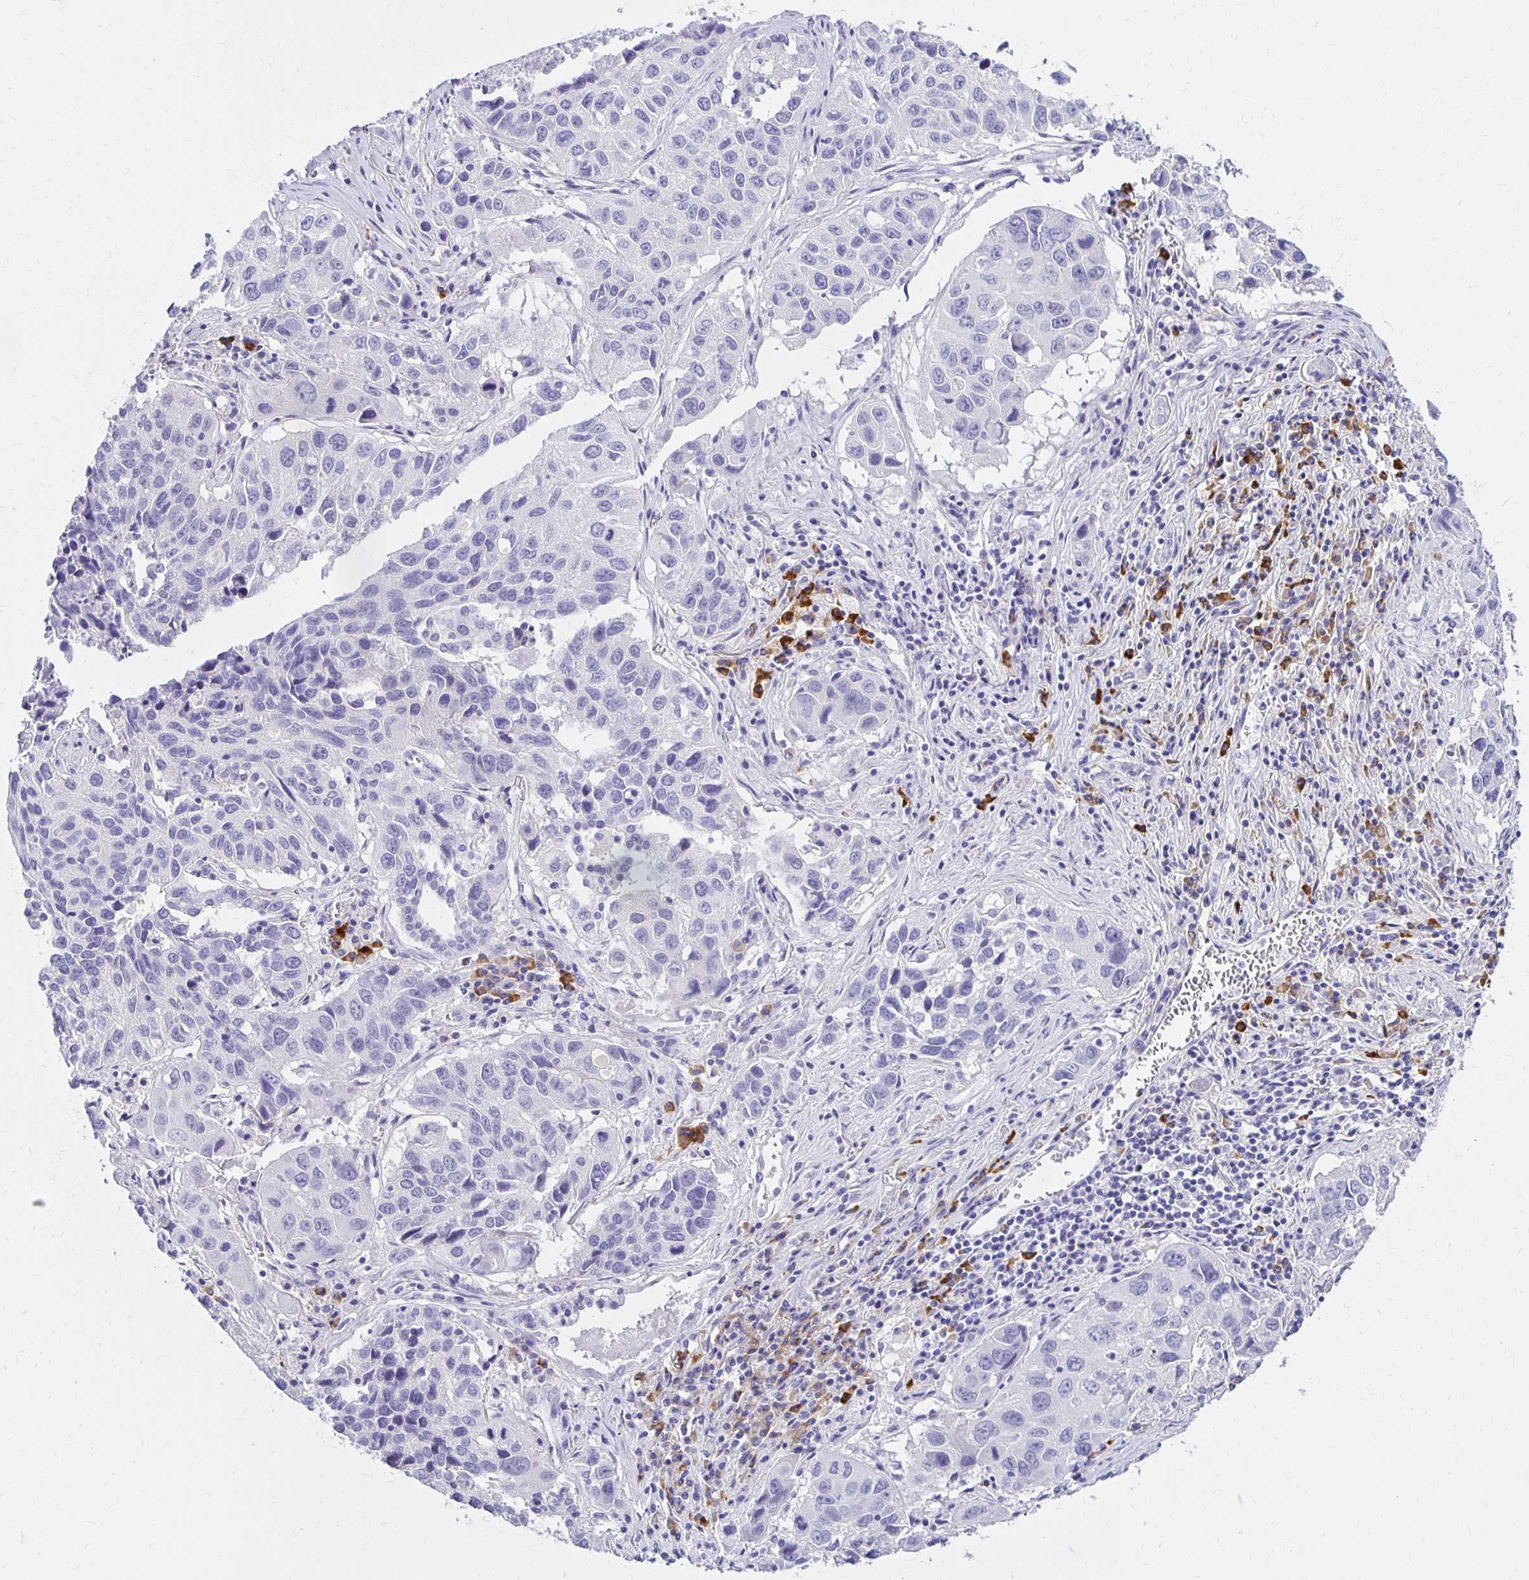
{"staining": {"intensity": "negative", "quantity": "none", "location": "none"}, "tissue": "lung cancer", "cell_type": "Tumor cells", "image_type": "cancer", "snomed": [{"axis": "morphology", "description": "Squamous cell carcinoma, NOS"}, {"axis": "topography", "description": "Lung"}], "caption": "An image of lung cancer (squamous cell carcinoma) stained for a protein reveals no brown staining in tumor cells.", "gene": "FNTB", "patient": {"sex": "female", "age": 61}}